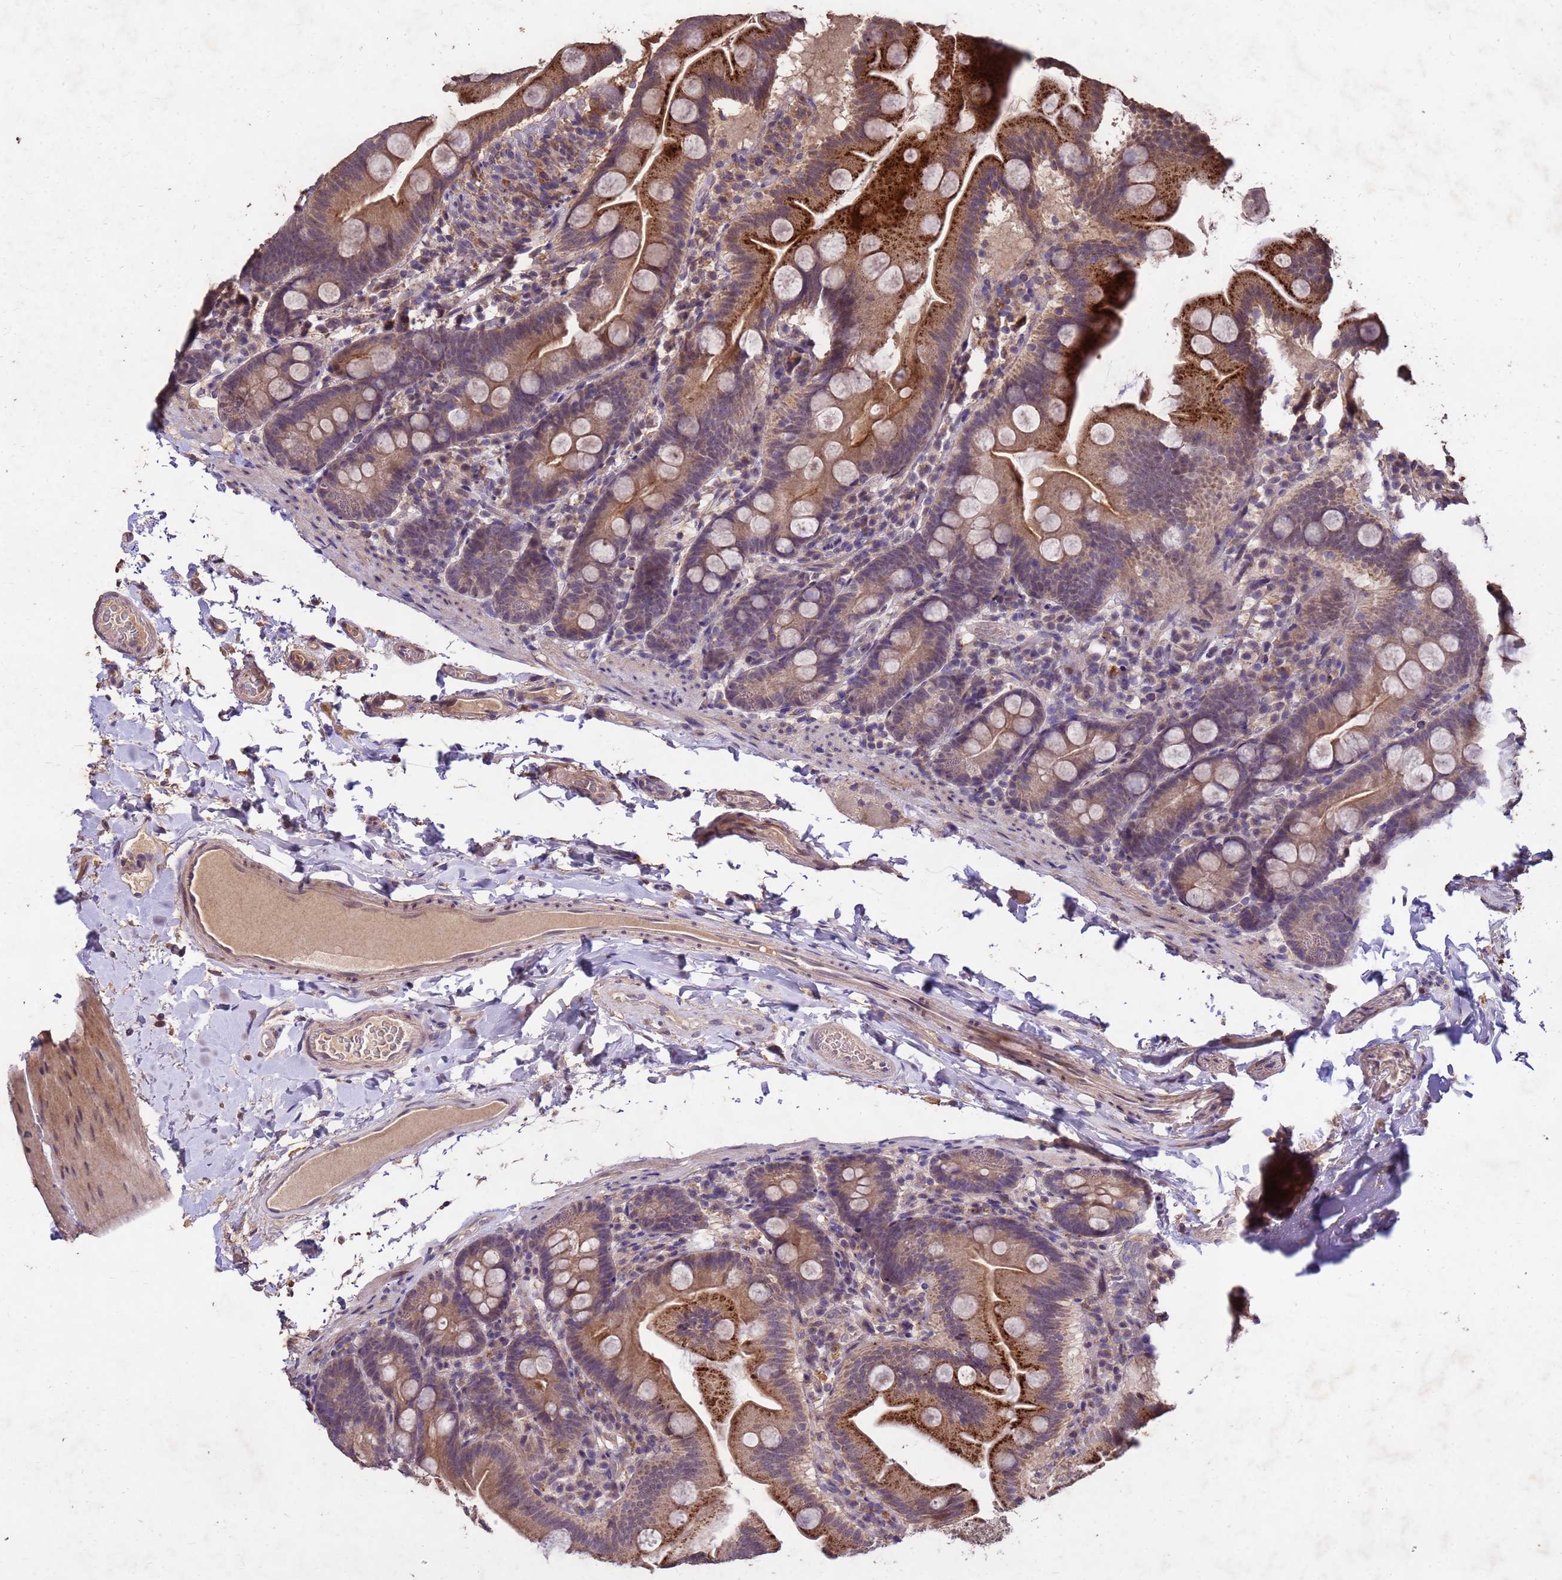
{"staining": {"intensity": "strong", "quantity": ">75%", "location": "cytoplasmic/membranous"}, "tissue": "small intestine", "cell_type": "Glandular cells", "image_type": "normal", "snomed": [{"axis": "morphology", "description": "Normal tissue, NOS"}, {"axis": "topography", "description": "Small intestine"}], "caption": "Immunohistochemistry staining of normal small intestine, which demonstrates high levels of strong cytoplasmic/membranous staining in approximately >75% of glandular cells indicating strong cytoplasmic/membranous protein positivity. The staining was performed using DAB (brown) for protein detection and nuclei were counterstained in hematoxylin (blue).", "gene": "TOR4A", "patient": {"sex": "female", "age": 68}}